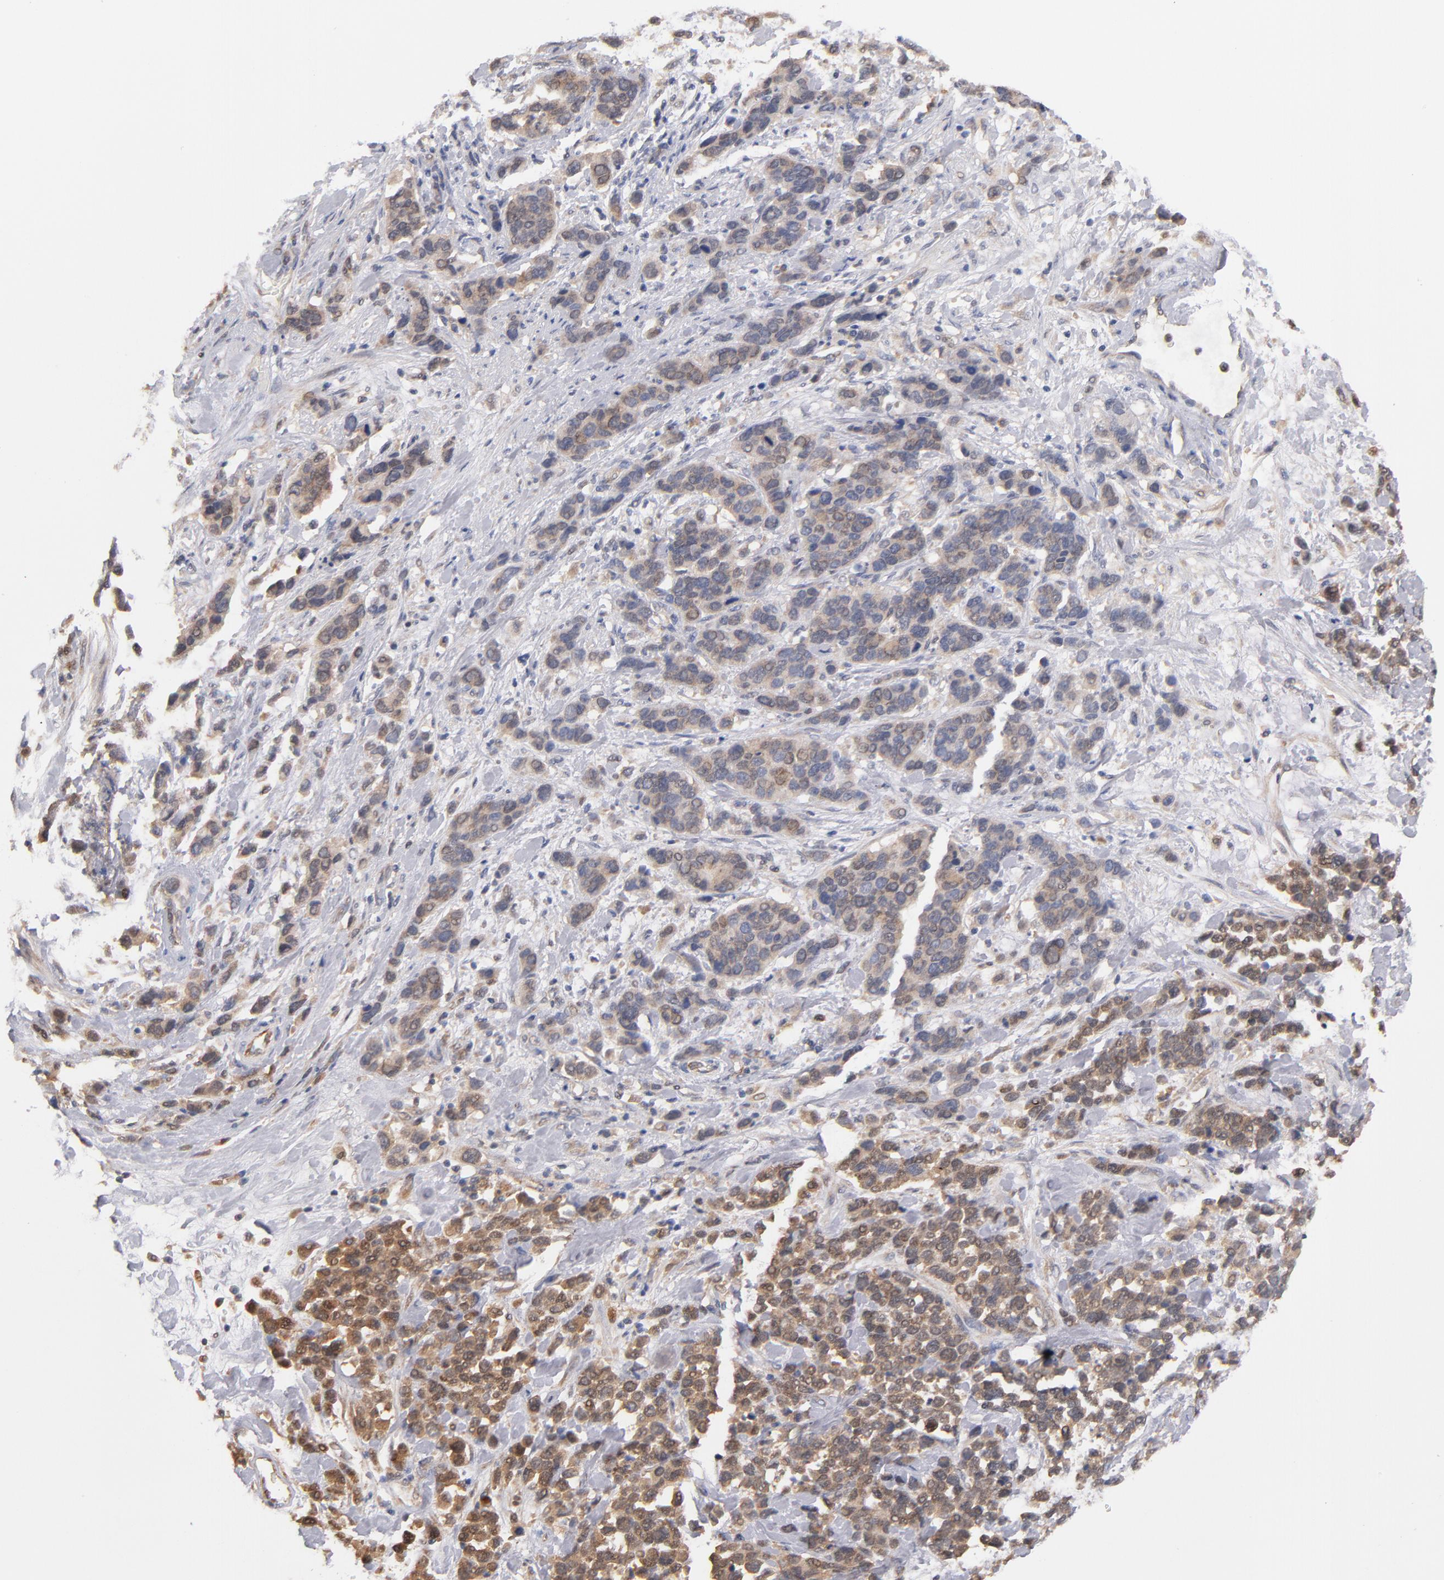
{"staining": {"intensity": "moderate", "quantity": ">75%", "location": "cytoplasmic/membranous"}, "tissue": "stomach cancer", "cell_type": "Tumor cells", "image_type": "cancer", "snomed": [{"axis": "morphology", "description": "Adenocarcinoma, NOS"}, {"axis": "topography", "description": "Stomach, upper"}], "caption": "Stomach adenocarcinoma tissue demonstrates moderate cytoplasmic/membranous positivity in approximately >75% of tumor cells, visualized by immunohistochemistry.", "gene": "GMFG", "patient": {"sex": "male", "age": 71}}